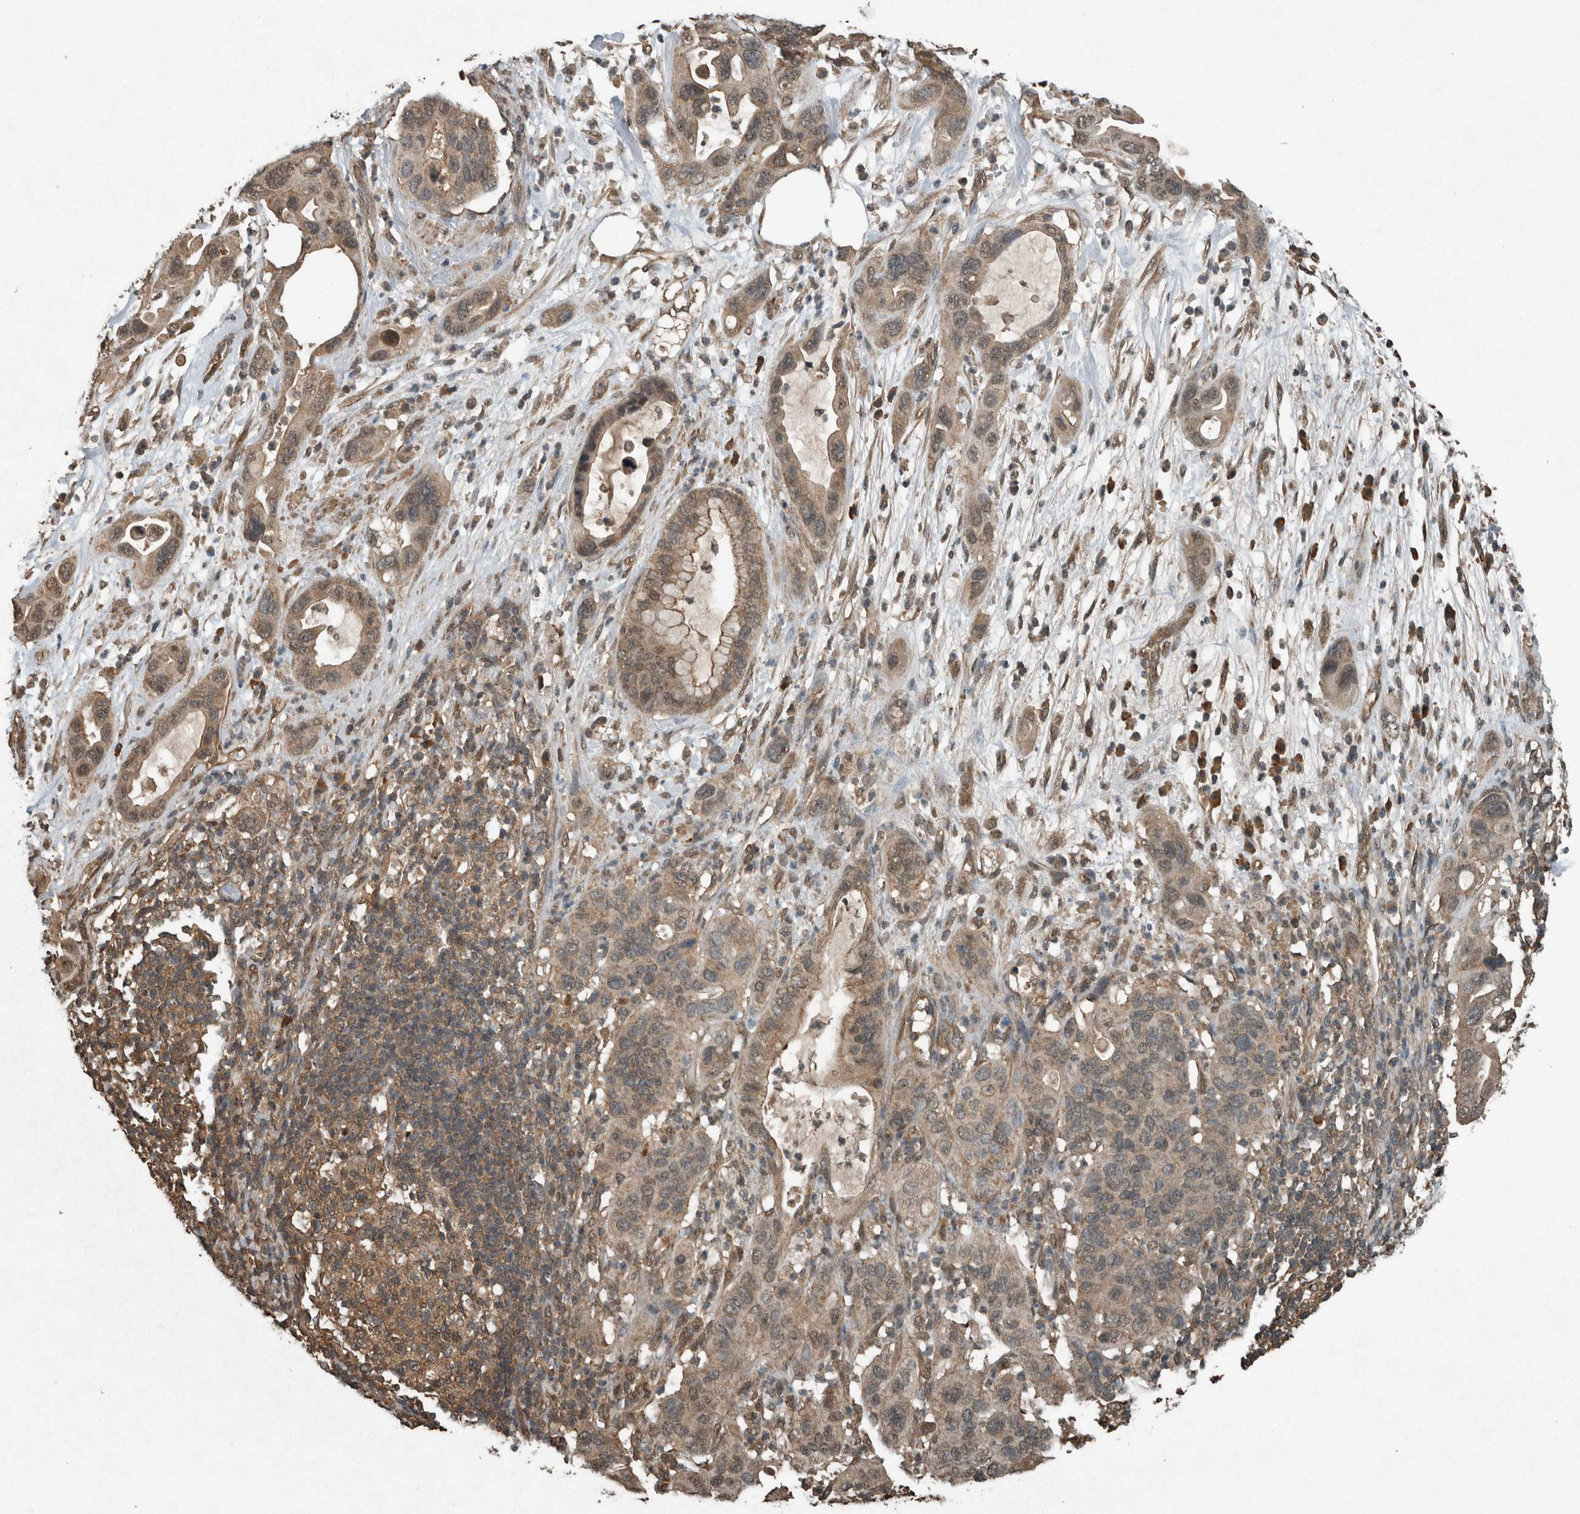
{"staining": {"intensity": "moderate", "quantity": ">75%", "location": "cytoplasmic/membranous,nuclear"}, "tissue": "pancreatic cancer", "cell_type": "Tumor cells", "image_type": "cancer", "snomed": [{"axis": "morphology", "description": "Adenocarcinoma, NOS"}, {"axis": "topography", "description": "Pancreas"}], "caption": "High-power microscopy captured an immunohistochemistry (IHC) micrograph of pancreatic adenocarcinoma, revealing moderate cytoplasmic/membranous and nuclear expression in about >75% of tumor cells. (IHC, brightfield microscopy, high magnification).", "gene": "ARHGEF12", "patient": {"sex": "female", "age": 71}}